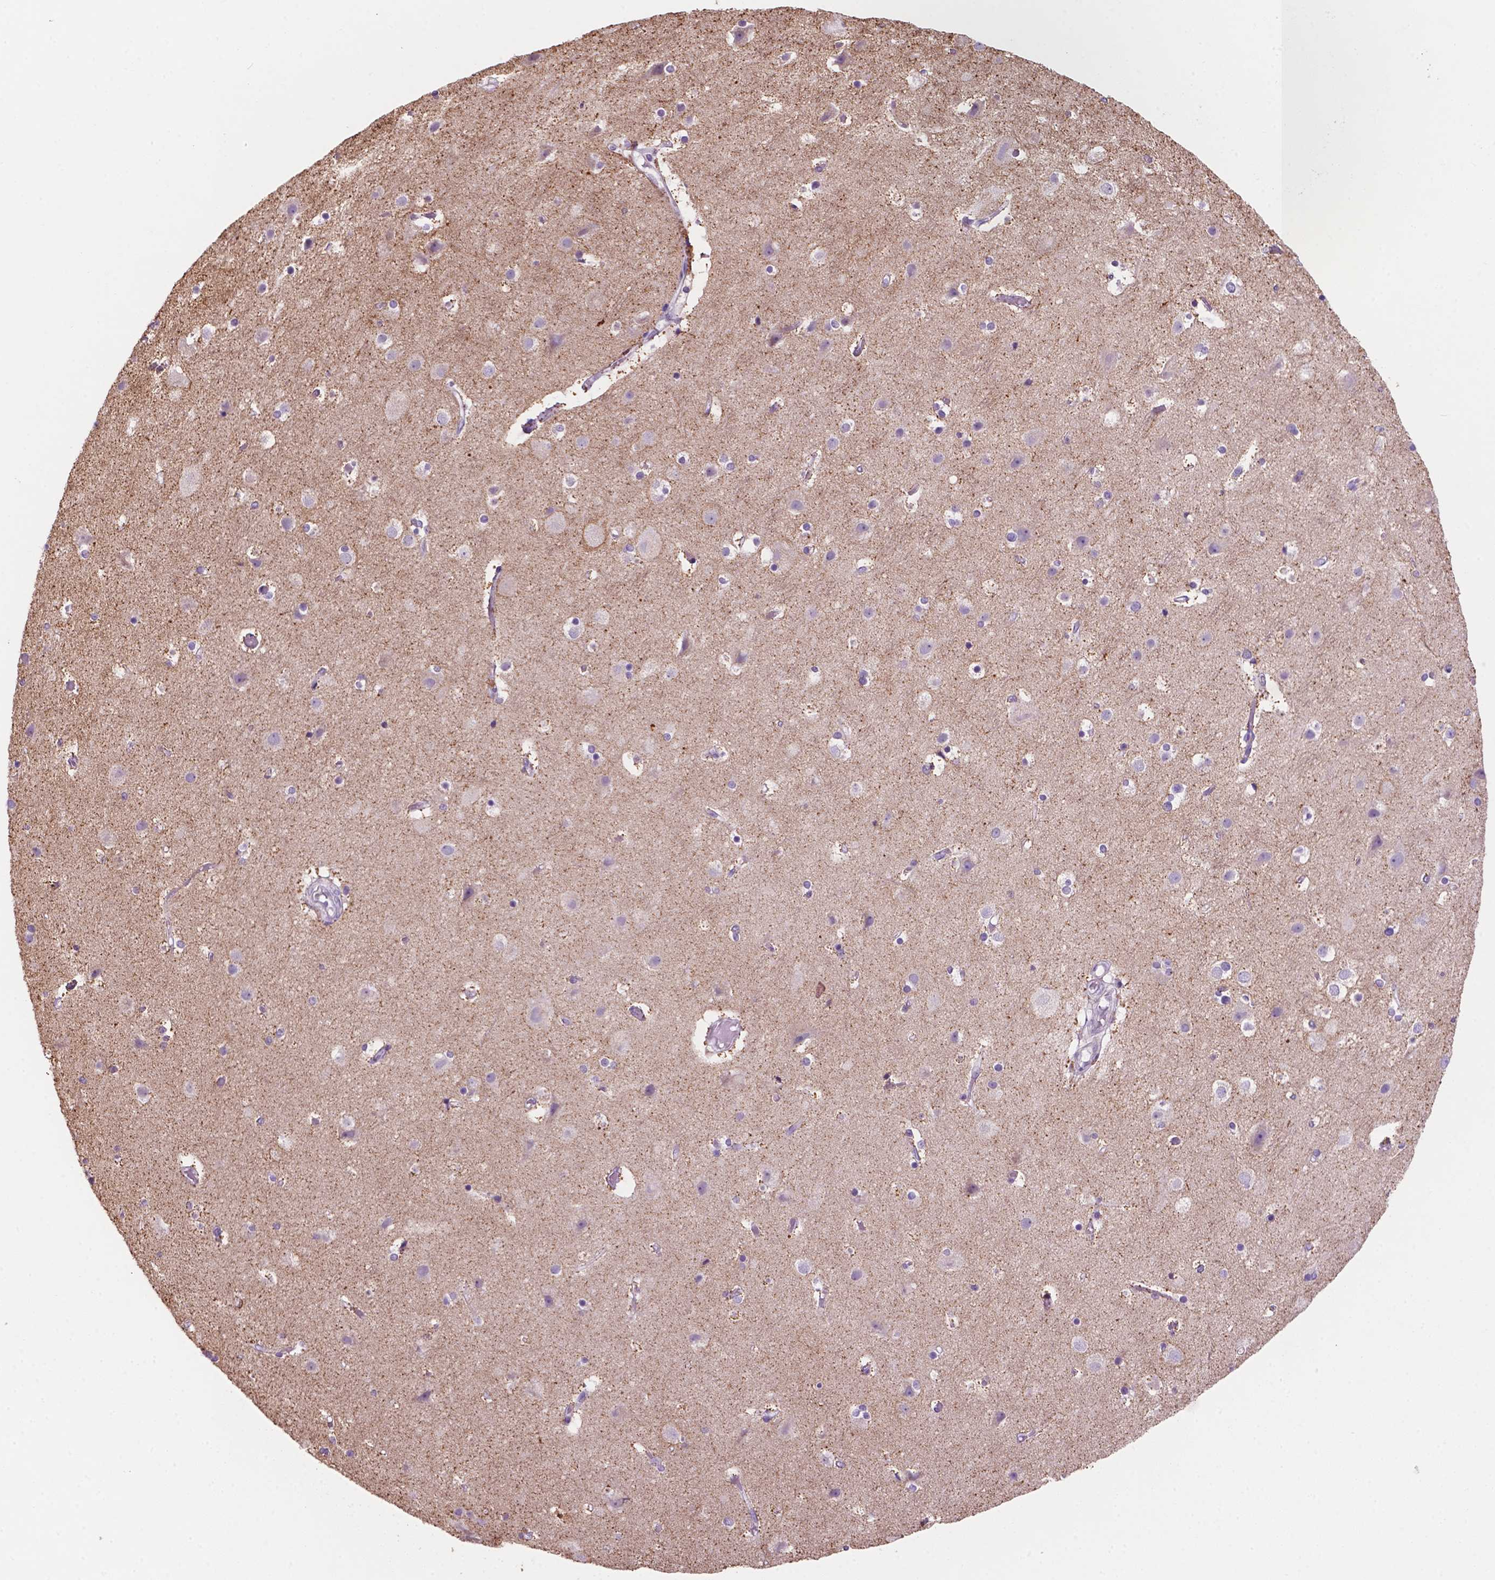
{"staining": {"intensity": "weak", "quantity": "<25%", "location": "cytoplasmic/membranous"}, "tissue": "cerebral cortex", "cell_type": "Endothelial cells", "image_type": "normal", "snomed": [{"axis": "morphology", "description": "Normal tissue, NOS"}, {"axis": "topography", "description": "Cerebral cortex"}], "caption": "Cerebral cortex stained for a protein using immunohistochemistry demonstrates no expression endothelial cells.", "gene": "MKRN2OS", "patient": {"sex": "female", "age": 52}}